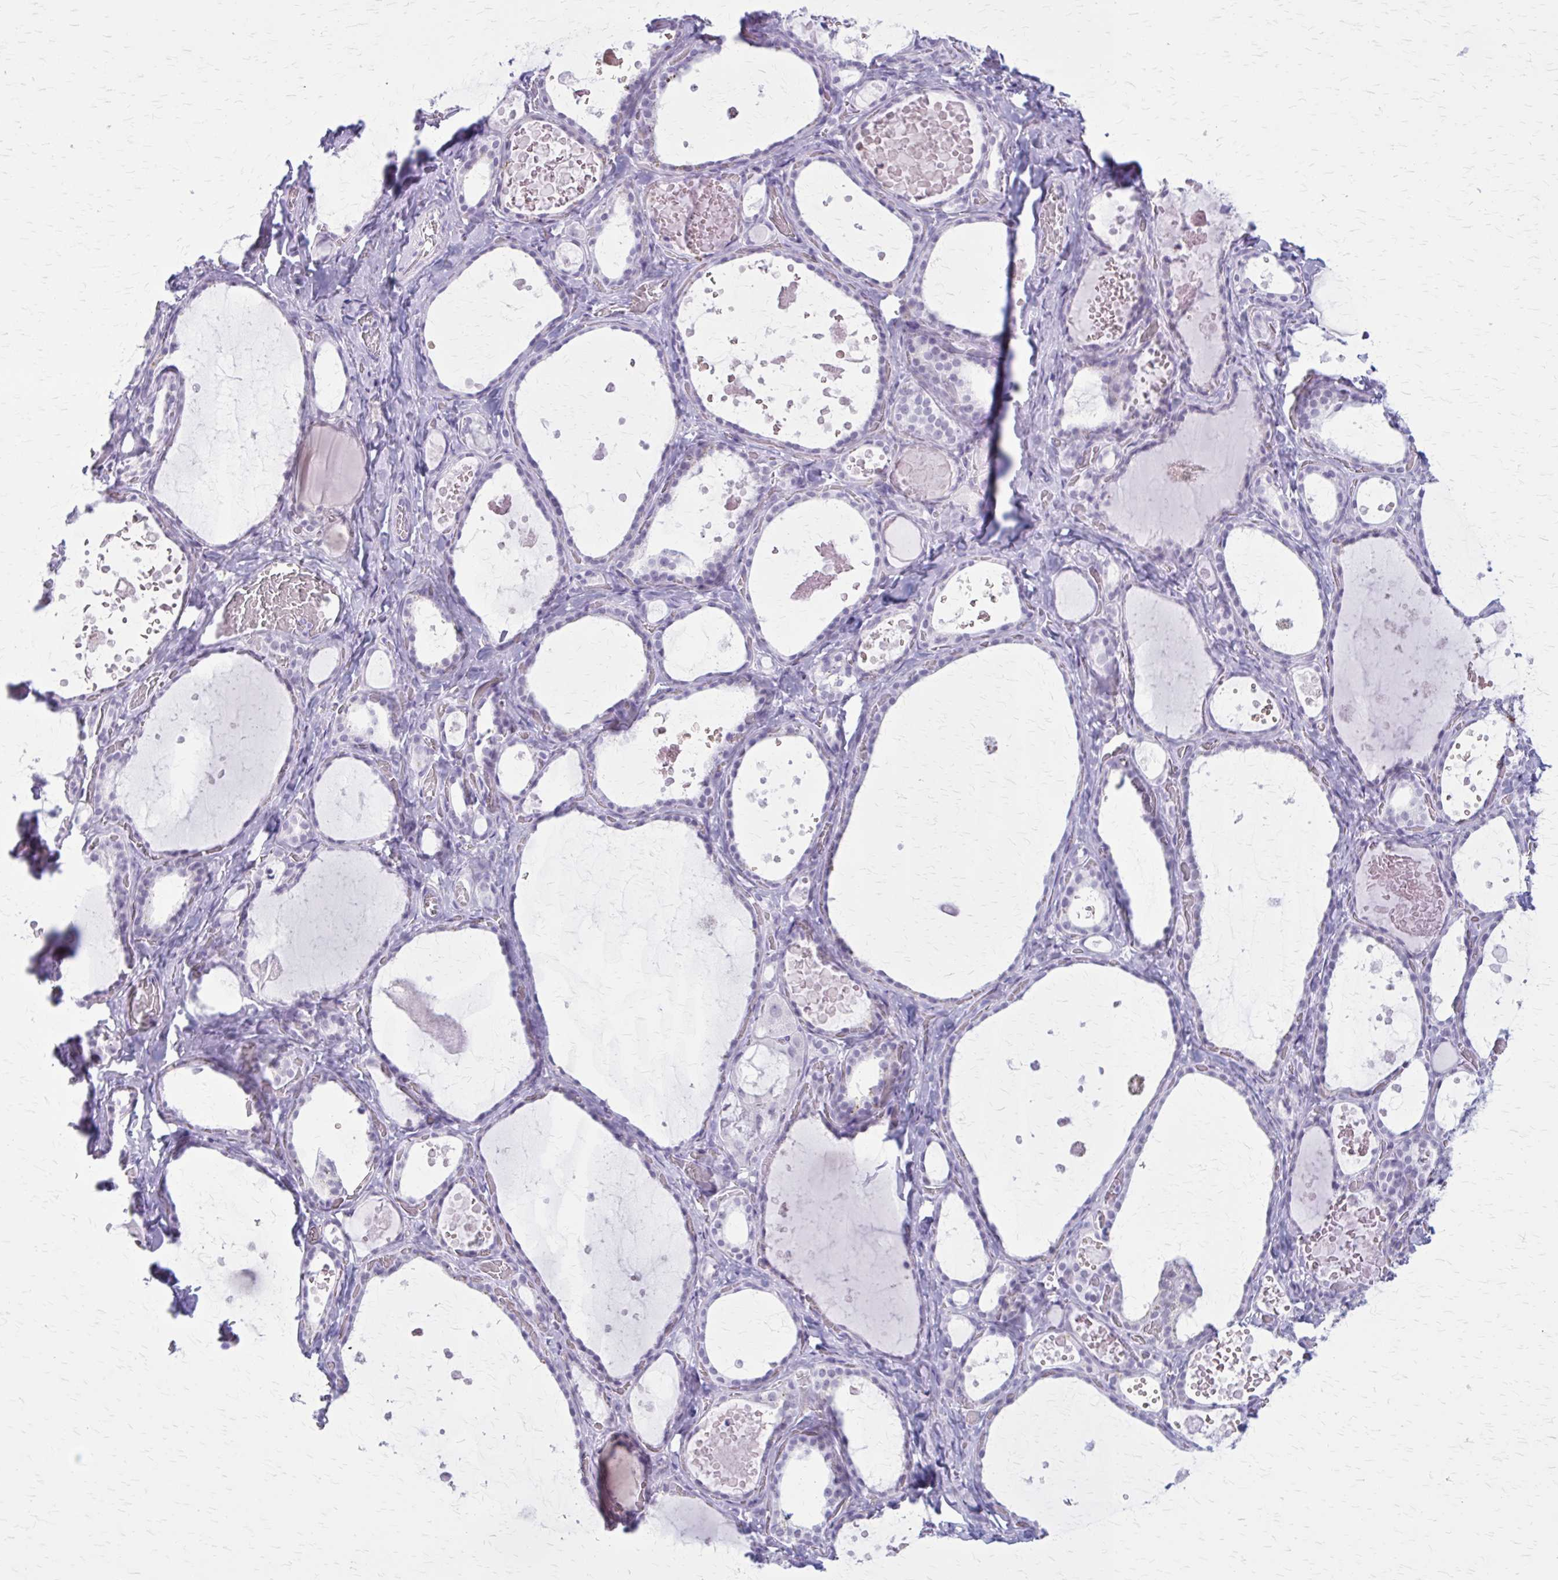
{"staining": {"intensity": "negative", "quantity": "none", "location": "none"}, "tissue": "thyroid gland", "cell_type": "Glandular cells", "image_type": "normal", "snomed": [{"axis": "morphology", "description": "Normal tissue, NOS"}, {"axis": "topography", "description": "Thyroid gland"}], "caption": "Human thyroid gland stained for a protein using immunohistochemistry (IHC) demonstrates no staining in glandular cells.", "gene": "GAD1", "patient": {"sex": "female", "age": 56}}